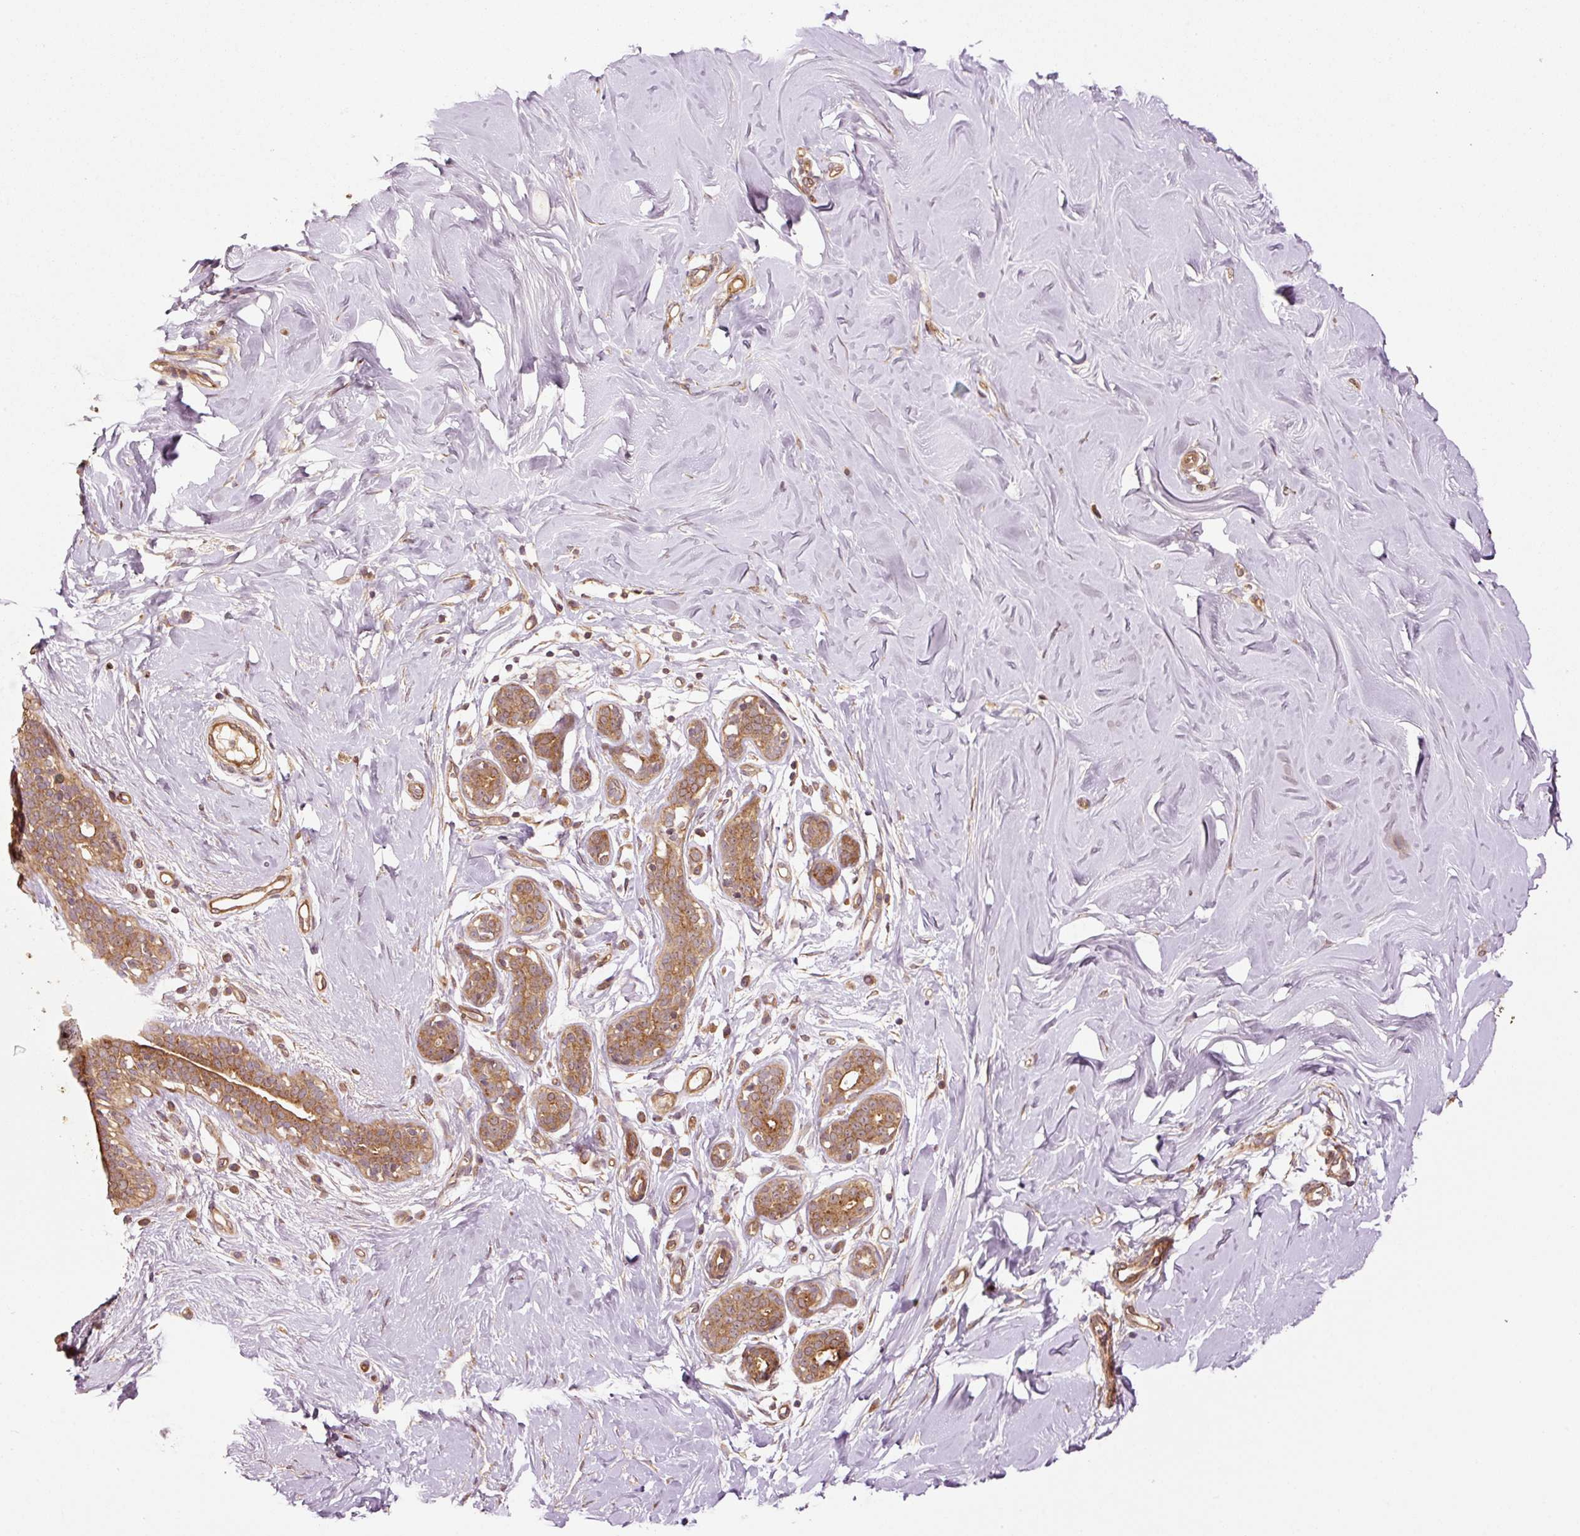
{"staining": {"intensity": "moderate", "quantity": ">75%", "location": "cytoplasmic/membranous"}, "tissue": "breast", "cell_type": "Glandular cells", "image_type": "normal", "snomed": [{"axis": "morphology", "description": "Normal tissue, NOS"}, {"axis": "topography", "description": "Breast"}], "caption": "This micrograph displays immunohistochemistry (IHC) staining of normal human breast, with medium moderate cytoplasmic/membranous positivity in about >75% of glandular cells.", "gene": "OXER1", "patient": {"sex": "female", "age": 27}}